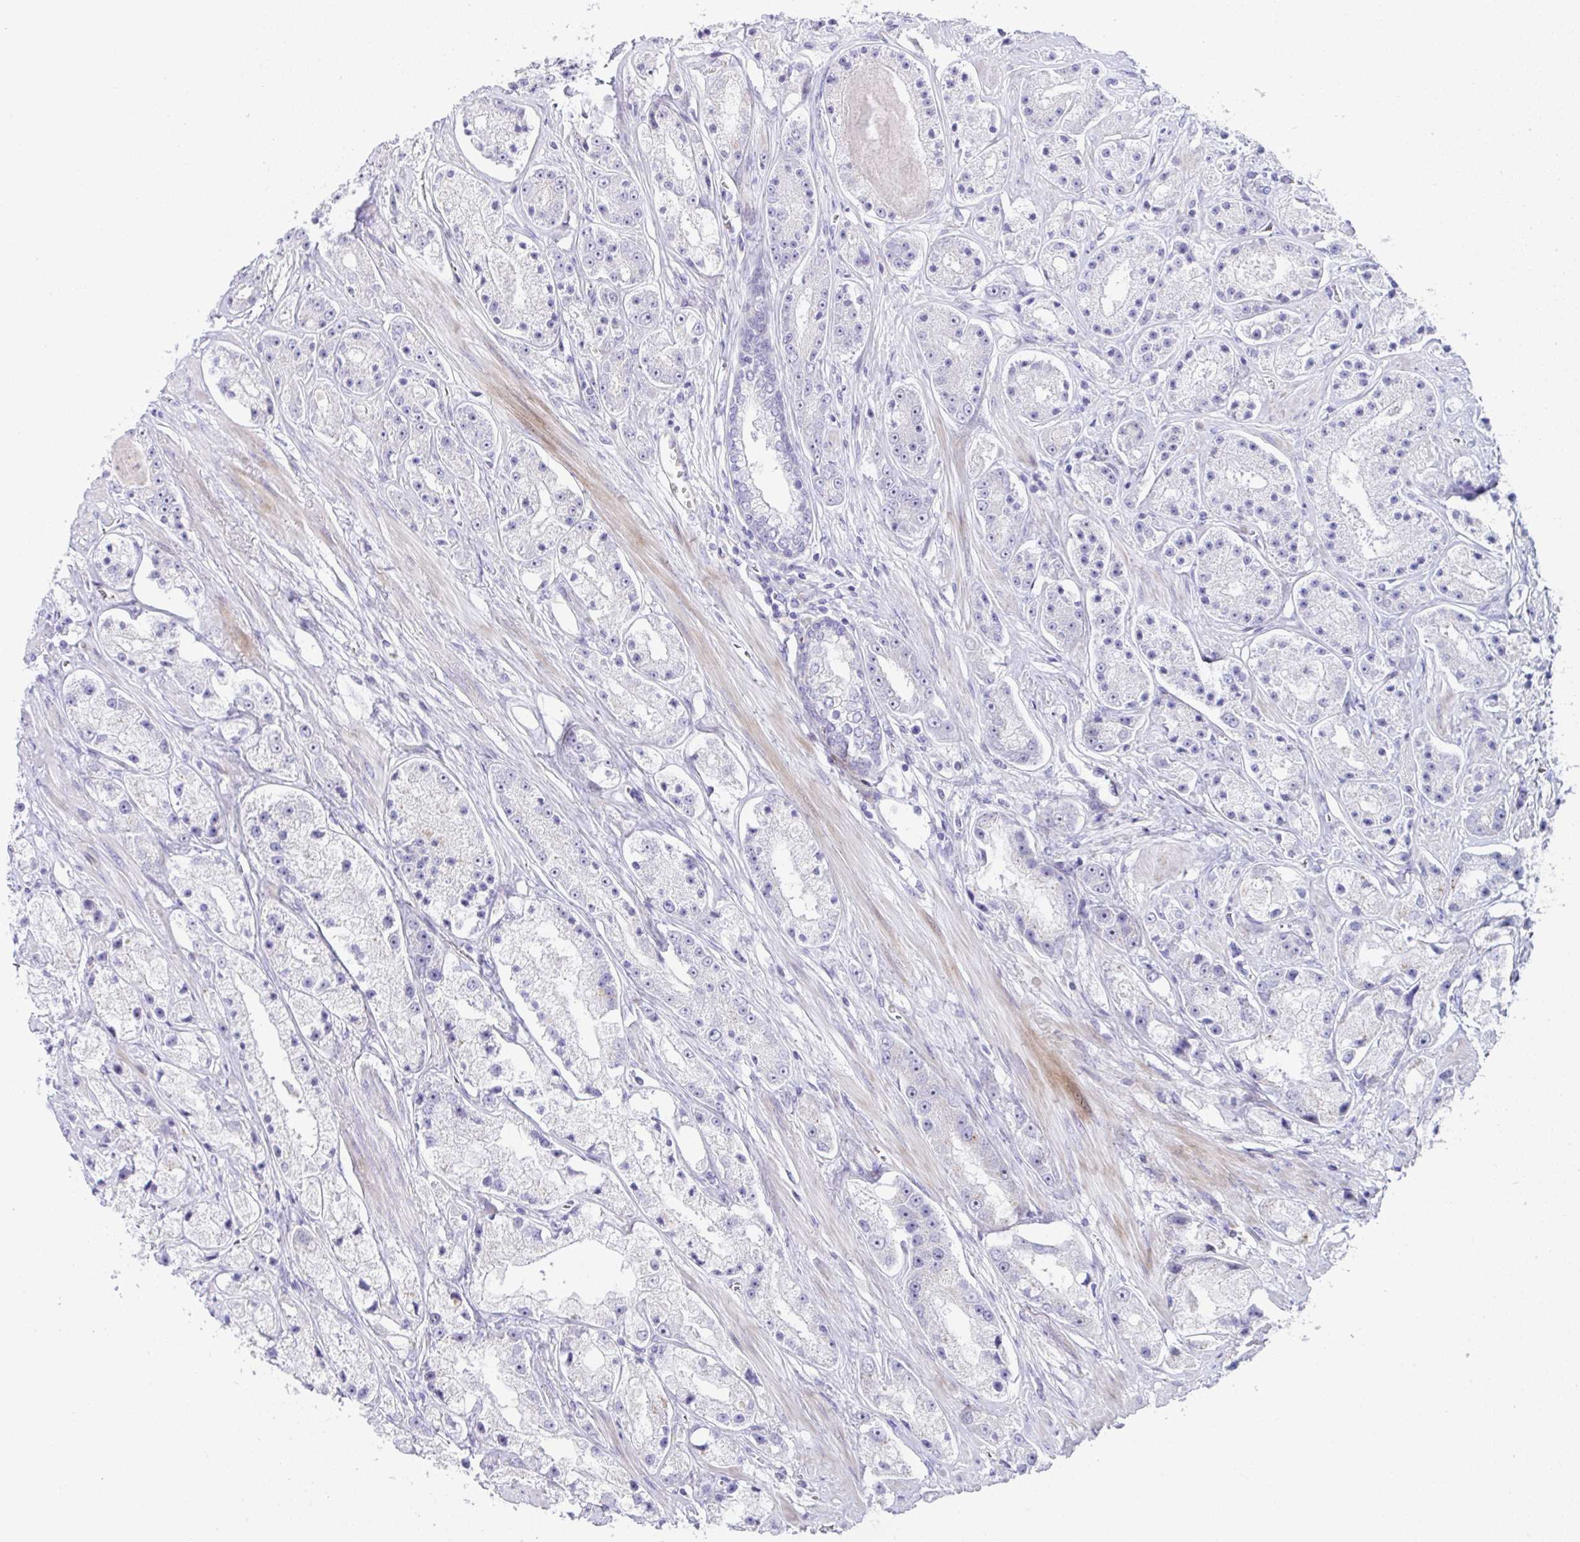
{"staining": {"intensity": "negative", "quantity": "none", "location": "none"}, "tissue": "prostate cancer", "cell_type": "Tumor cells", "image_type": "cancer", "snomed": [{"axis": "morphology", "description": "Adenocarcinoma, High grade"}, {"axis": "topography", "description": "Prostate"}], "caption": "Immunohistochemical staining of human prostate cancer reveals no significant staining in tumor cells.", "gene": "ZNF713", "patient": {"sex": "male", "age": 67}}